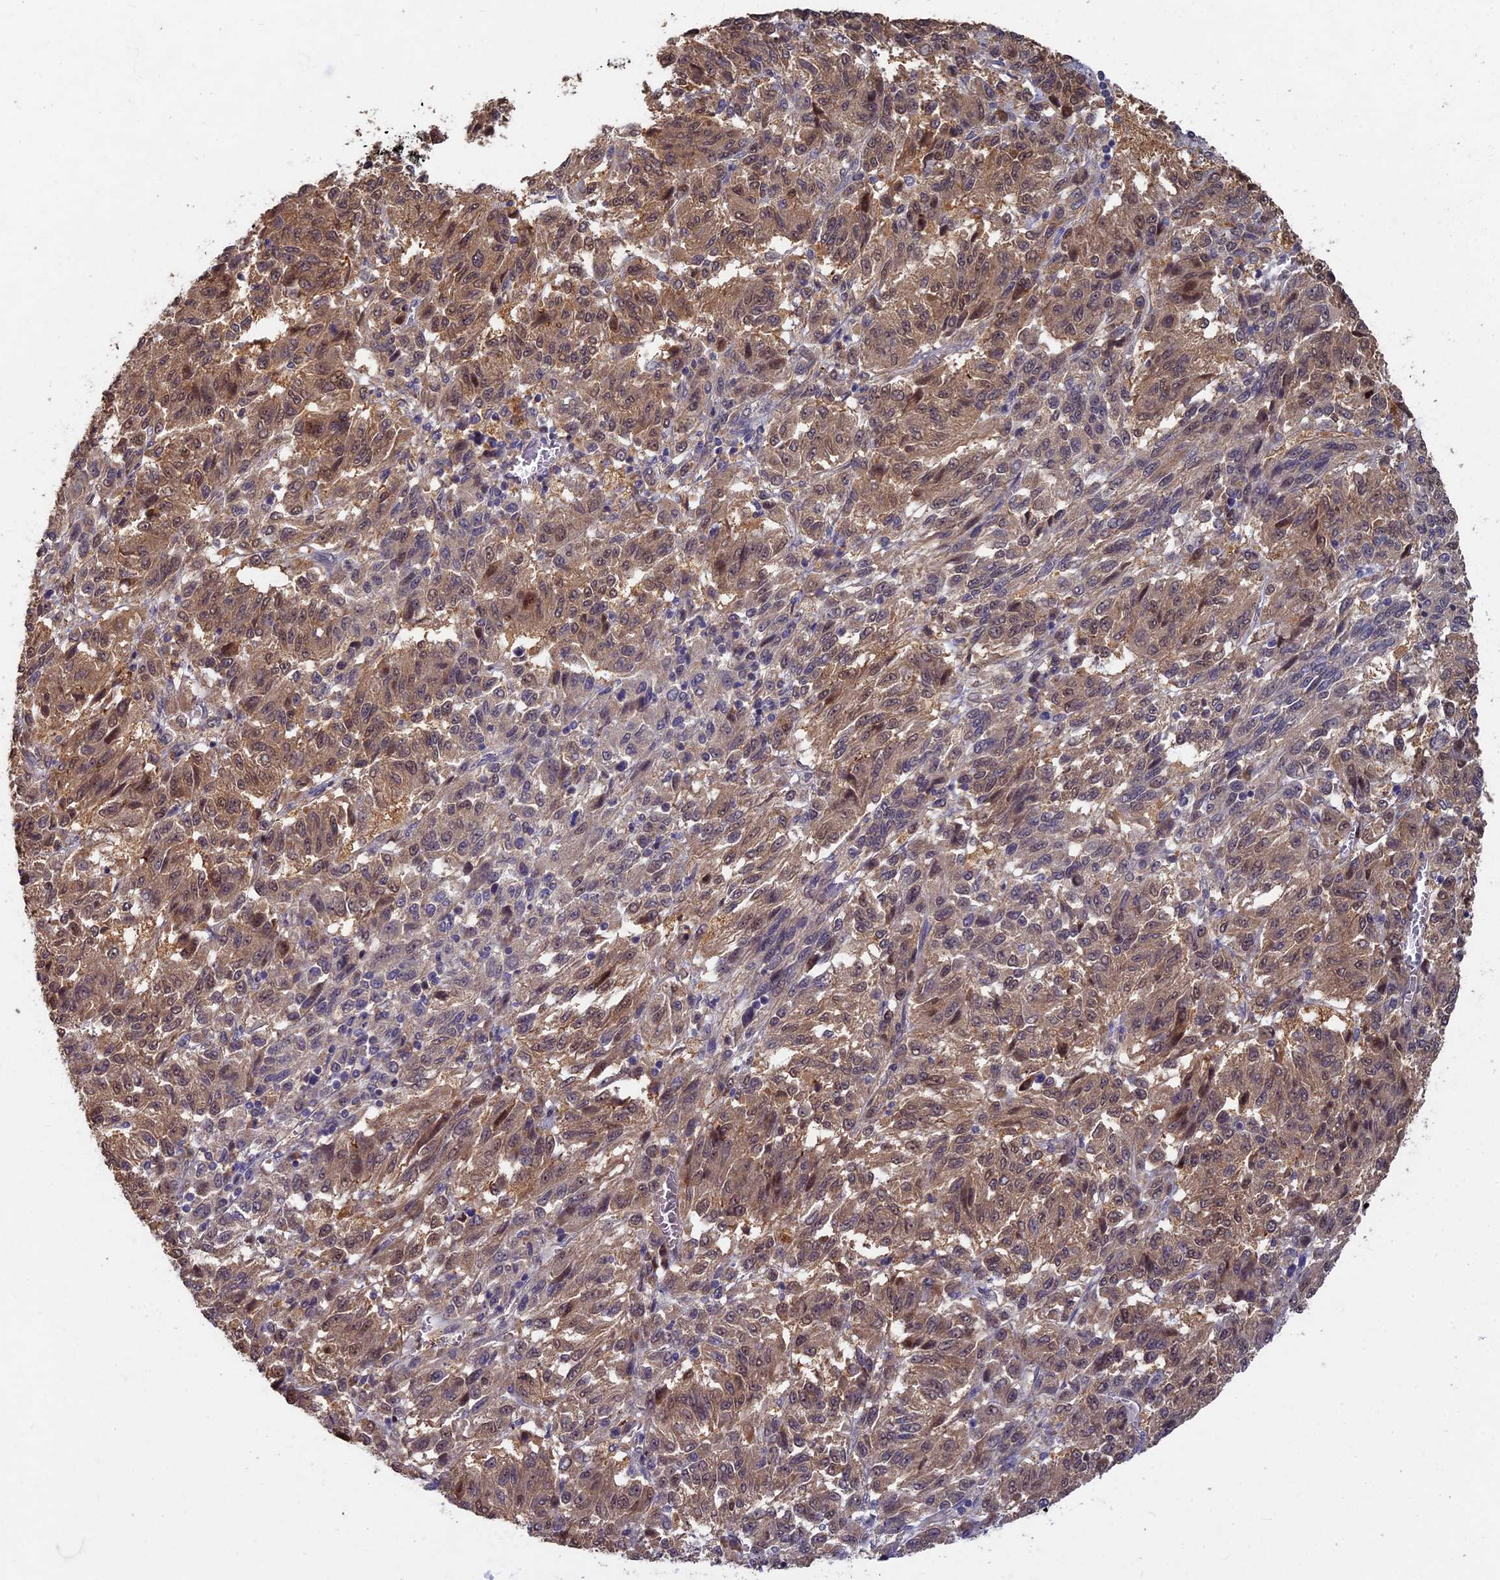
{"staining": {"intensity": "moderate", "quantity": ">75%", "location": "cytoplasmic/membranous,nuclear"}, "tissue": "melanoma", "cell_type": "Tumor cells", "image_type": "cancer", "snomed": [{"axis": "morphology", "description": "Malignant melanoma, Metastatic site"}, {"axis": "topography", "description": "Lung"}], "caption": "The histopathology image reveals a brown stain indicating the presence of a protein in the cytoplasmic/membranous and nuclear of tumor cells in malignant melanoma (metastatic site).", "gene": "RSPH3", "patient": {"sex": "male", "age": 64}}